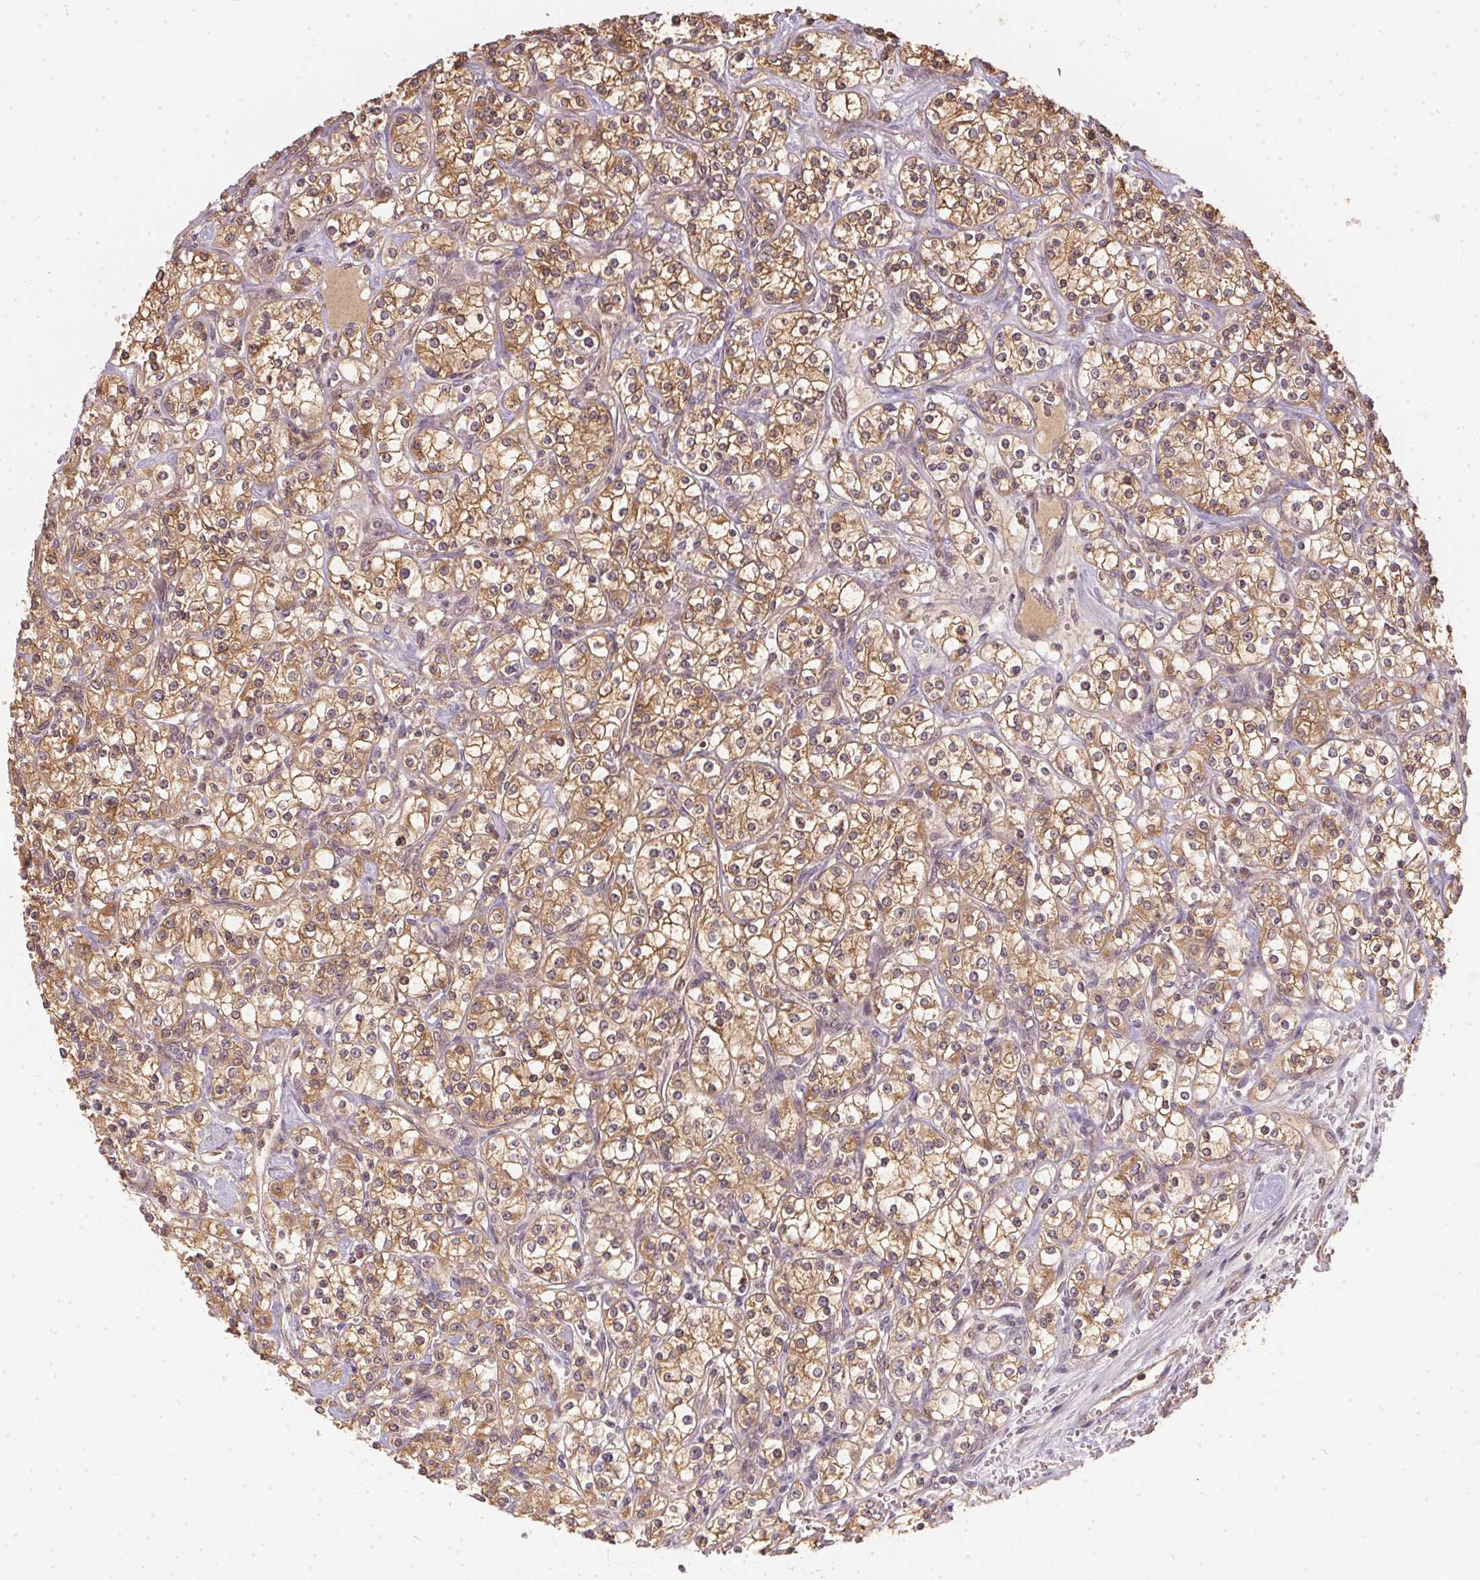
{"staining": {"intensity": "moderate", "quantity": ">75%", "location": "cytoplasmic/membranous"}, "tissue": "renal cancer", "cell_type": "Tumor cells", "image_type": "cancer", "snomed": [{"axis": "morphology", "description": "Adenocarcinoma, NOS"}, {"axis": "topography", "description": "Kidney"}], "caption": "Brown immunohistochemical staining in adenocarcinoma (renal) shows moderate cytoplasmic/membranous expression in approximately >75% of tumor cells. (IHC, brightfield microscopy, high magnification).", "gene": "BLMH", "patient": {"sex": "male", "age": 77}}